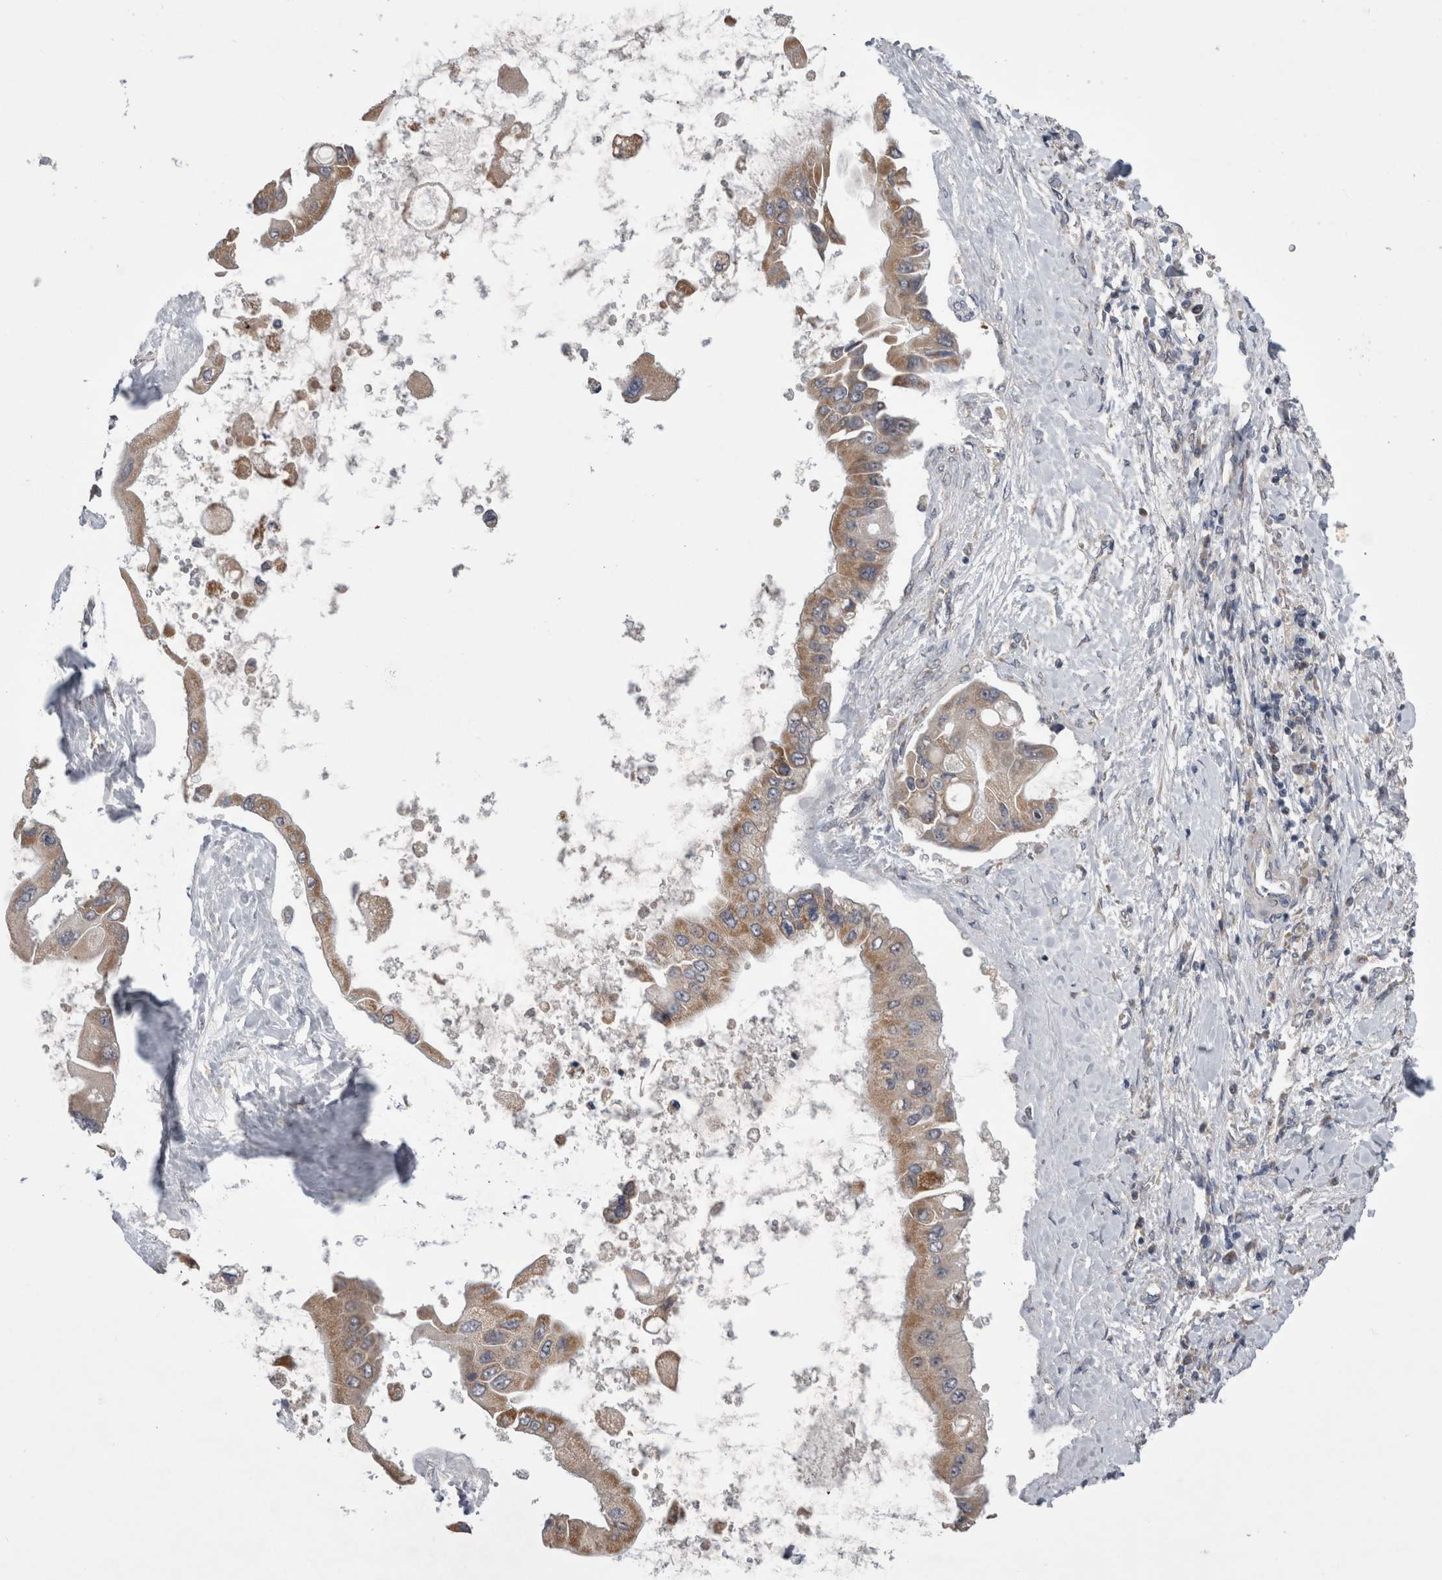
{"staining": {"intensity": "weak", "quantity": ">75%", "location": "cytoplasmic/membranous"}, "tissue": "liver cancer", "cell_type": "Tumor cells", "image_type": "cancer", "snomed": [{"axis": "morphology", "description": "Cholangiocarcinoma"}, {"axis": "topography", "description": "Liver"}], "caption": "Immunohistochemistry (IHC) (DAB (3,3'-diaminobenzidine)) staining of human cholangiocarcinoma (liver) reveals weak cytoplasmic/membranous protein expression in about >75% of tumor cells.", "gene": "ARHGAP29", "patient": {"sex": "male", "age": 50}}